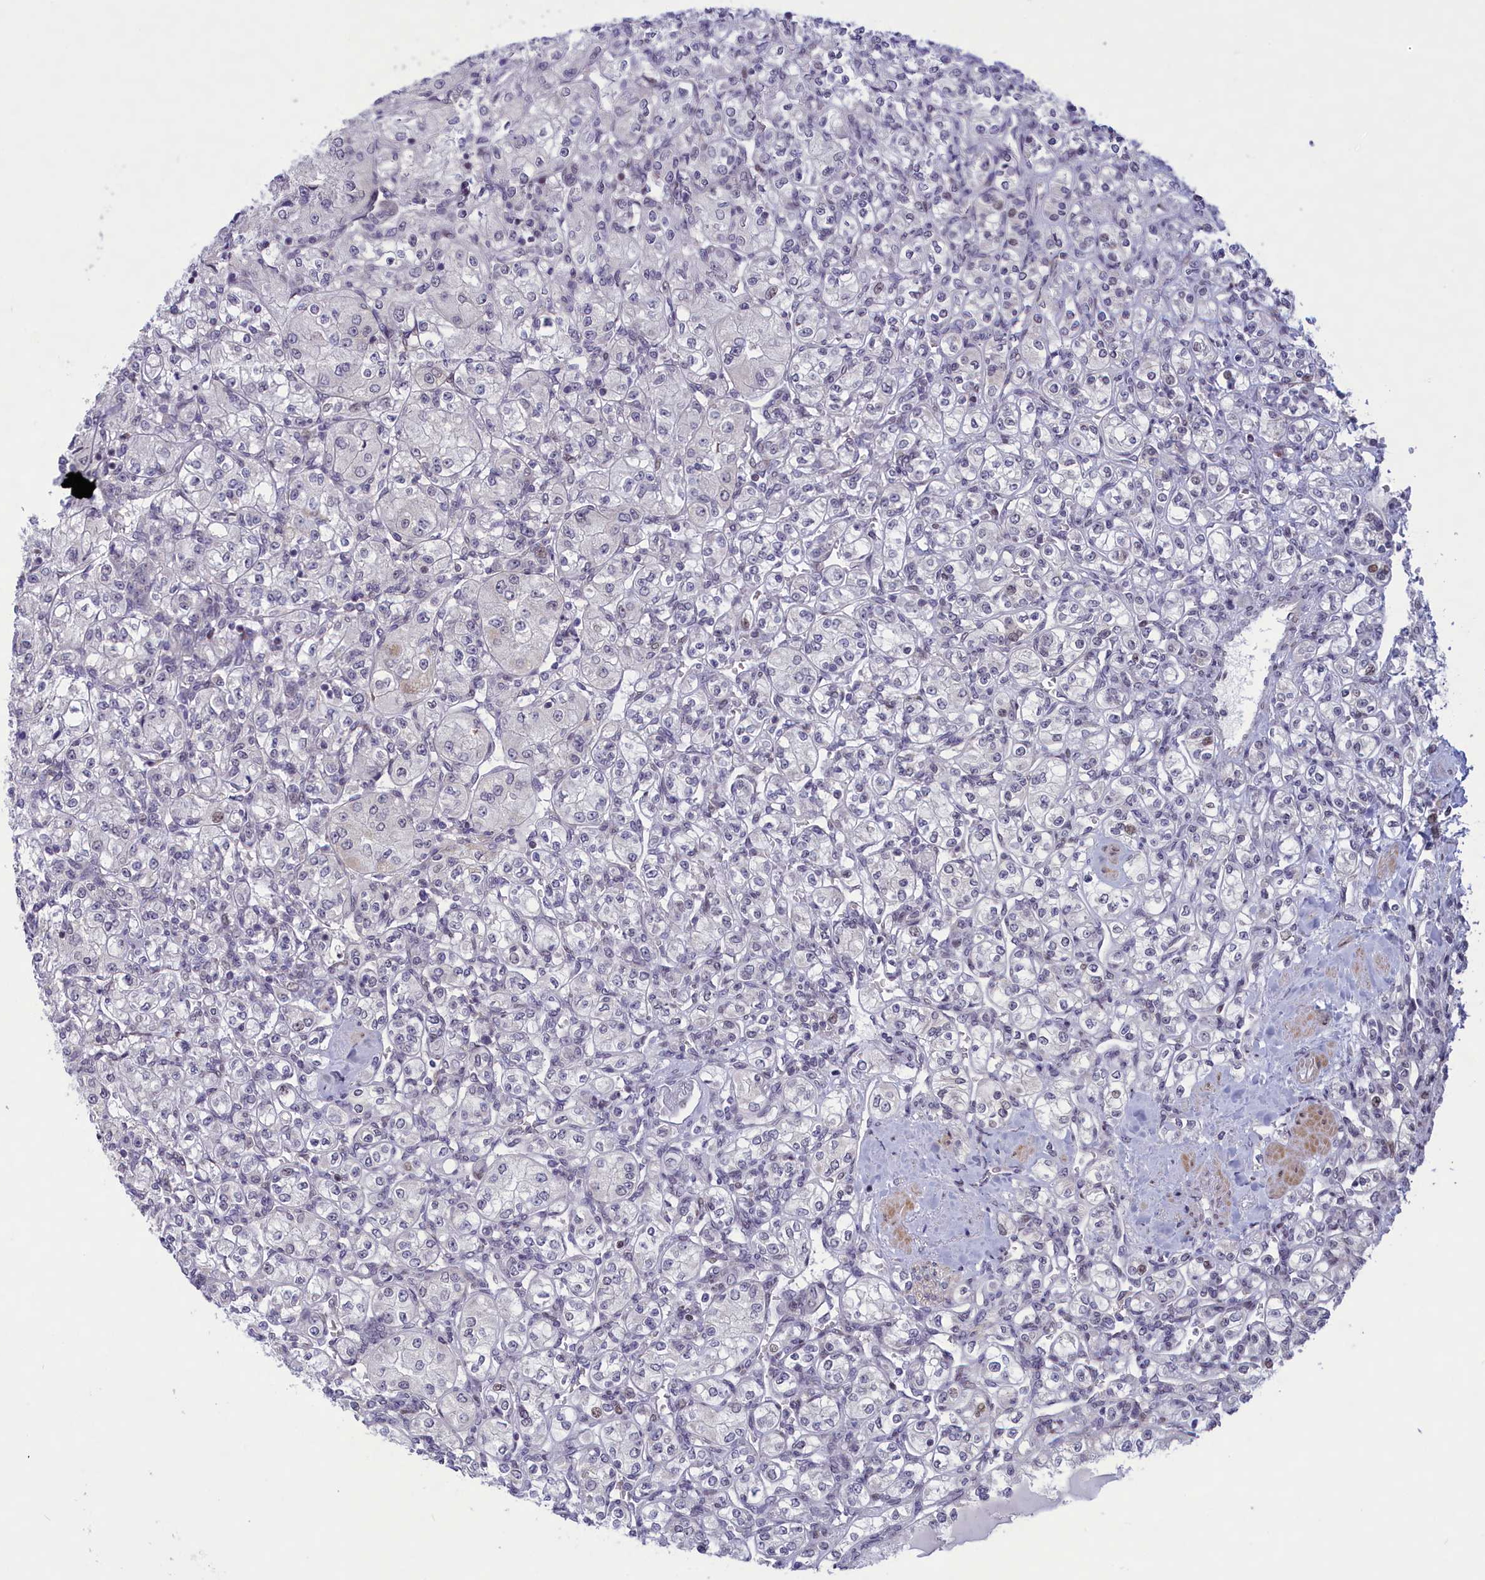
{"staining": {"intensity": "negative", "quantity": "none", "location": "none"}, "tissue": "renal cancer", "cell_type": "Tumor cells", "image_type": "cancer", "snomed": [{"axis": "morphology", "description": "Adenocarcinoma, NOS"}, {"axis": "topography", "description": "Kidney"}], "caption": "Renal adenocarcinoma stained for a protein using immunohistochemistry (IHC) shows no expression tumor cells.", "gene": "CORO2A", "patient": {"sex": "male", "age": 77}}